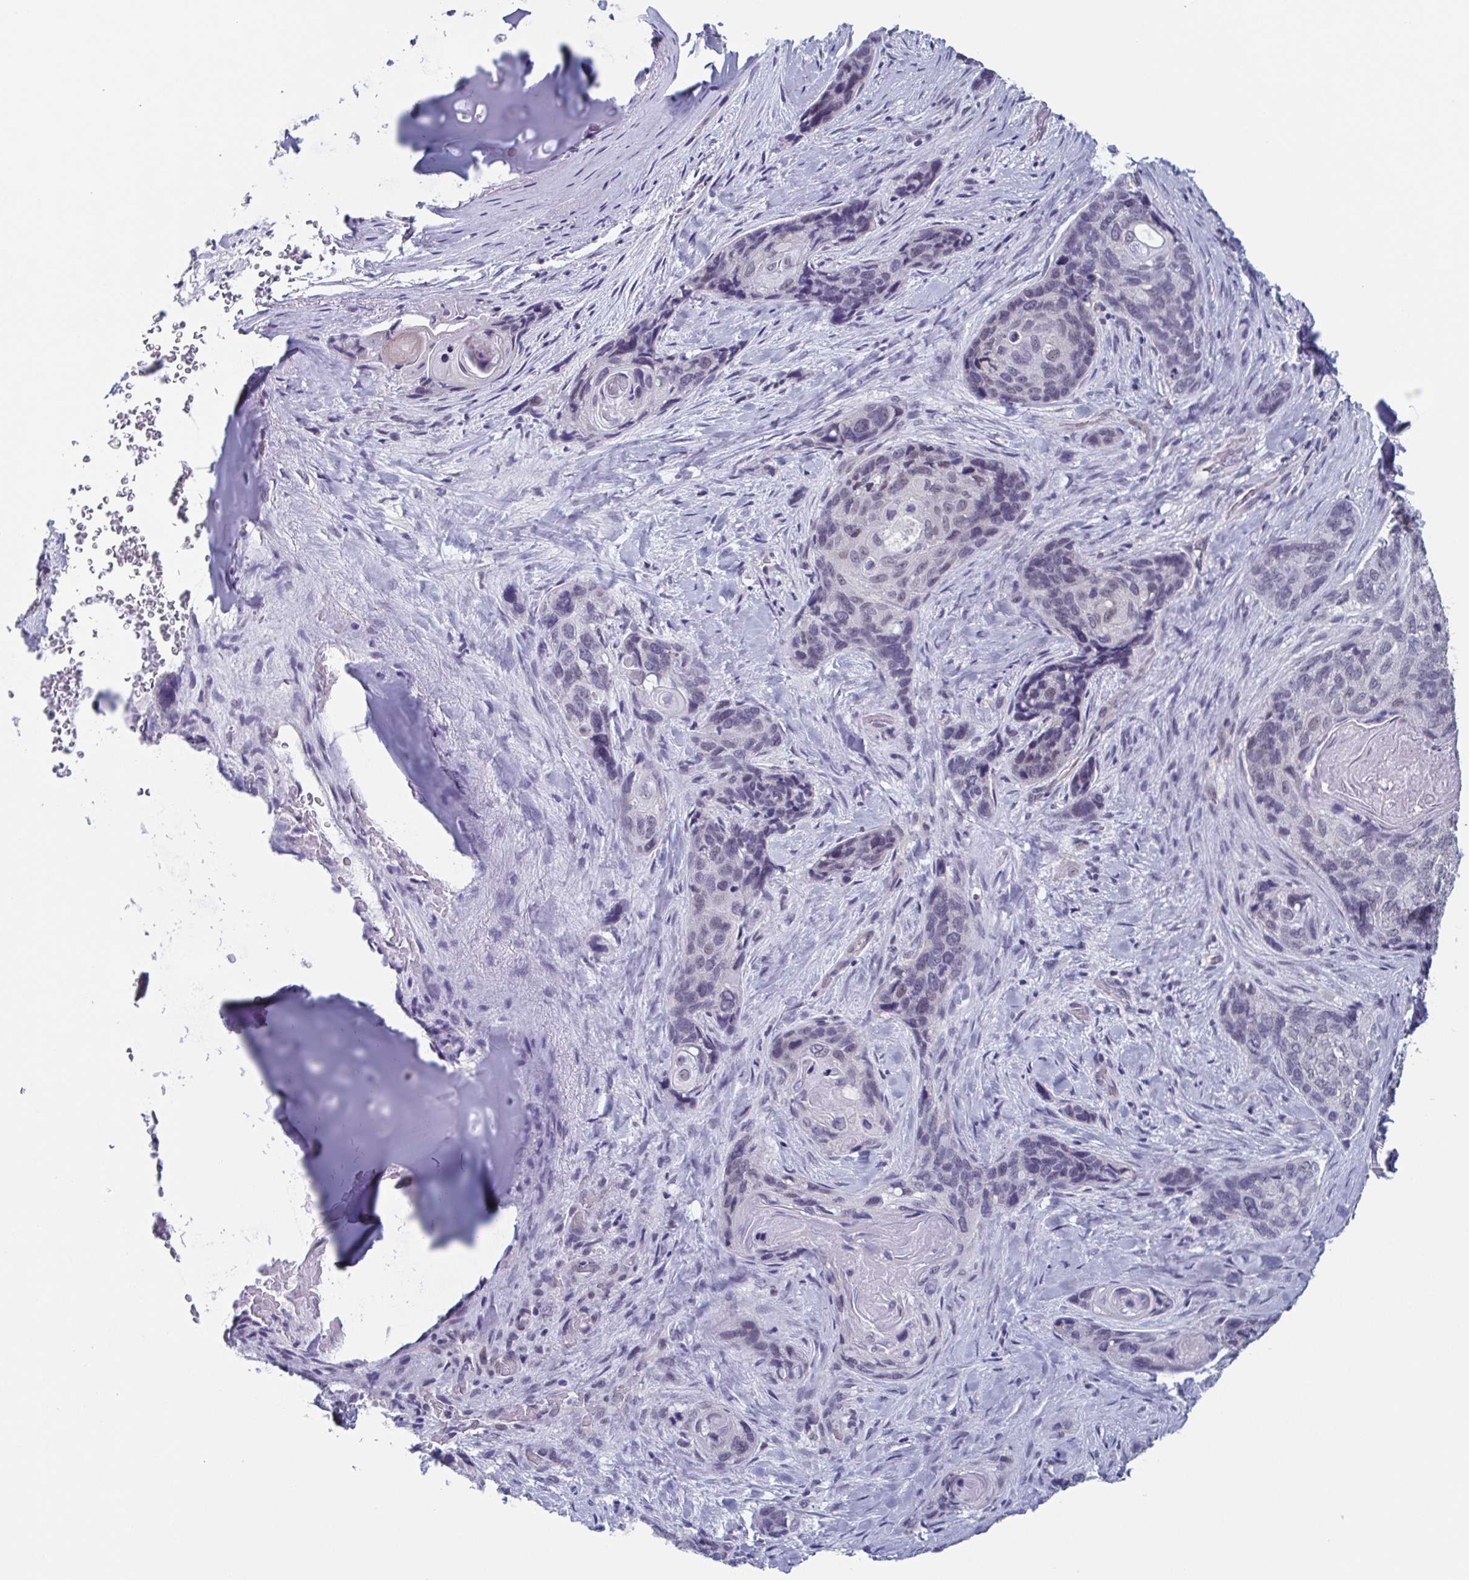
{"staining": {"intensity": "negative", "quantity": "none", "location": "none"}, "tissue": "lung cancer", "cell_type": "Tumor cells", "image_type": "cancer", "snomed": [{"axis": "morphology", "description": "Squamous cell carcinoma, NOS"}, {"axis": "morphology", "description": "Squamous cell carcinoma, metastatic, NOS"}, {"axis": "topography", "description": "Lymph node"}, {"axis": "topography", "description": "Lung"}], "caption": "Immunohistochemistry (IHC) micrograph of neoplastic tissue: human lung metastatic squamous cell carcinoma stained with DAB demonstrates no significant protein positivity in tumor cells.", "gene": "TMEM92", "patient": {"sex": "male", "age": 41}}